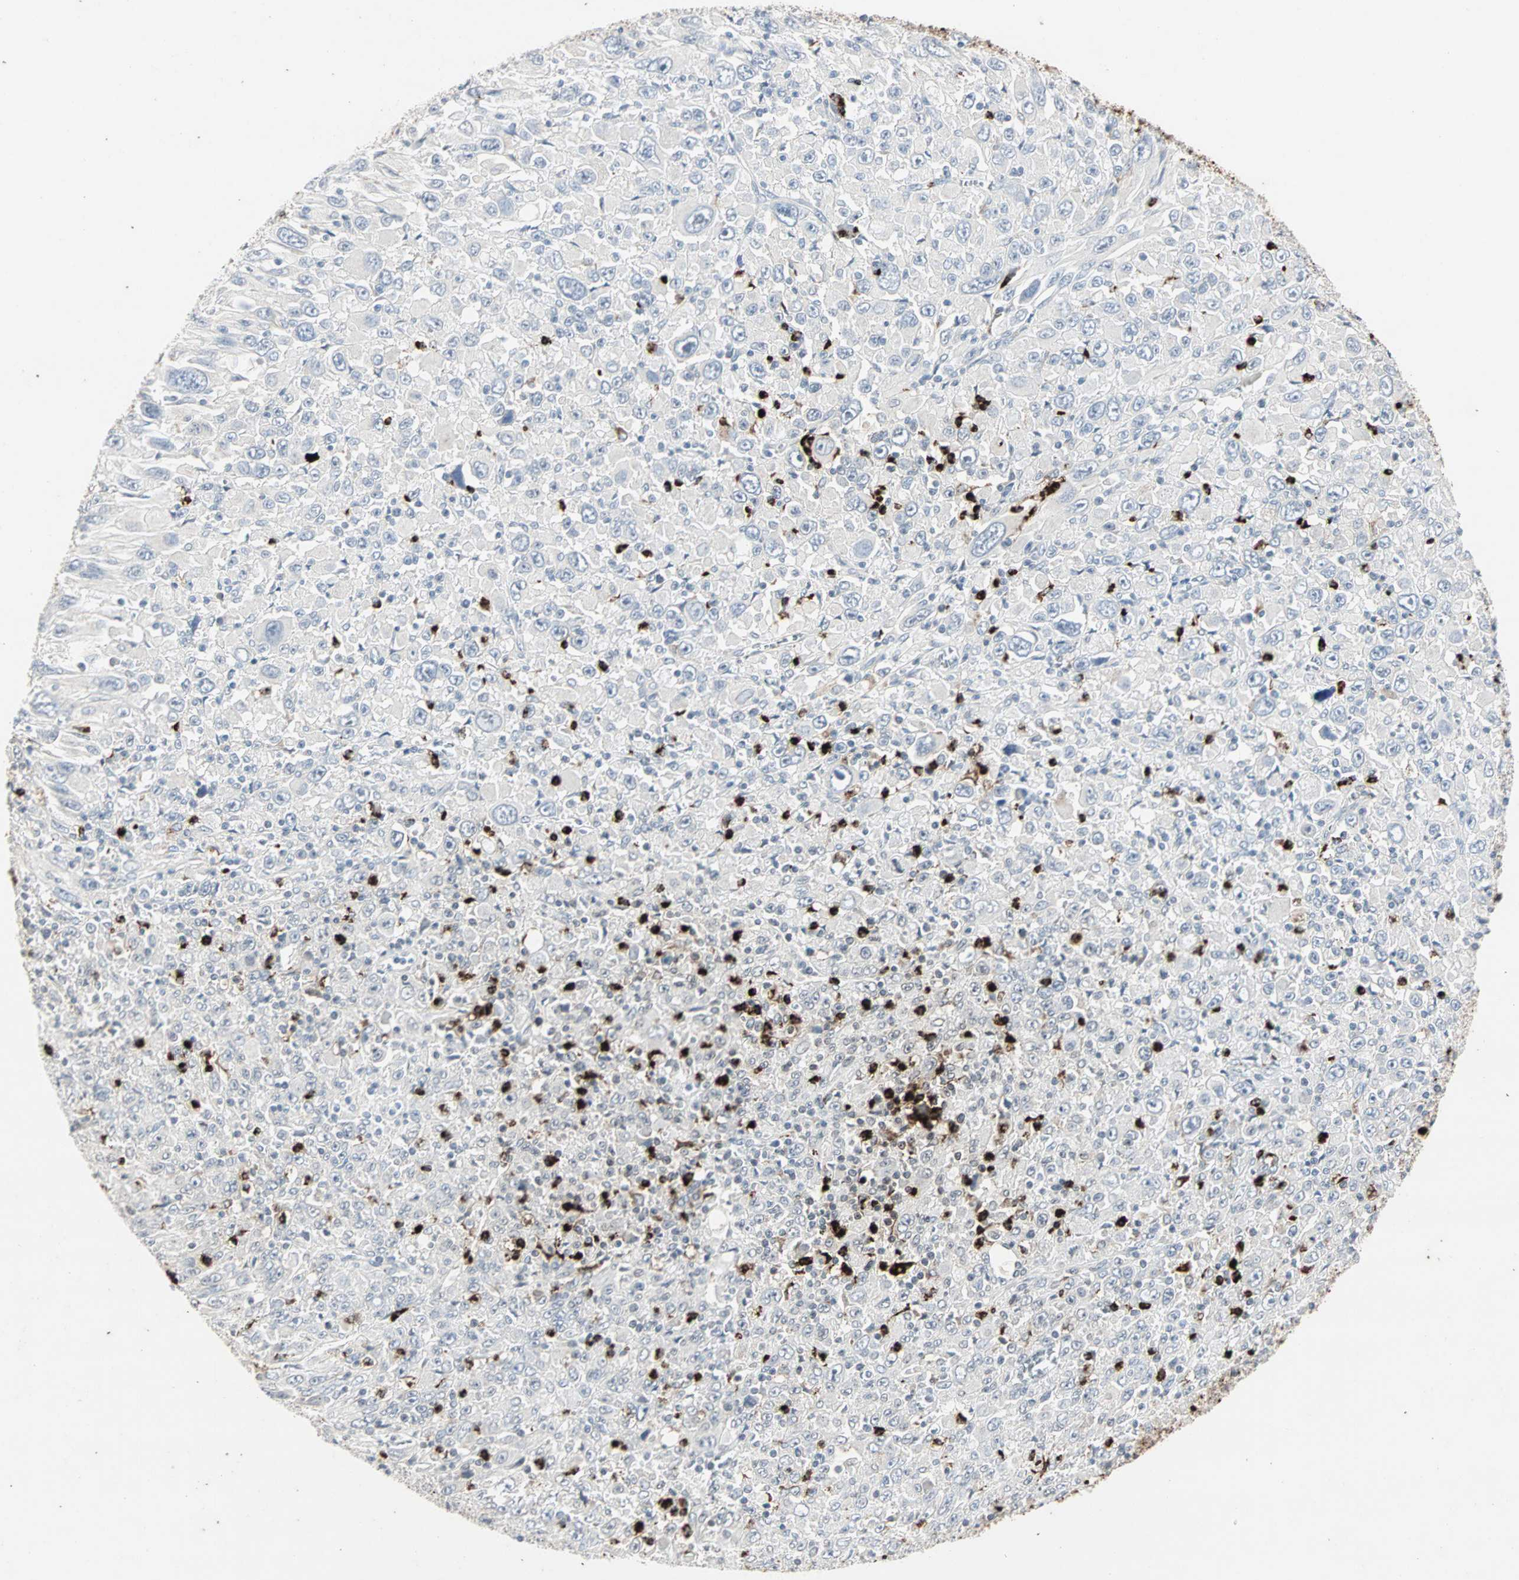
{"staining": {"intensity": "negative", "quantity": "none", "location": "none"}, "tissue": "melanoma", "cell_type": "Tumor cells", "image_type": "cancer", "snomed": [{"axis": "morphology", "description": "Malignant melanoma, Metastatic site"}, {"axis": "topography", "description": "Skin"}], "caption": "An image of human melanoma is negative for staining in tumor cells.", "gene": "CEACAM6", "patient": {"sex": "female", "age": 56}}